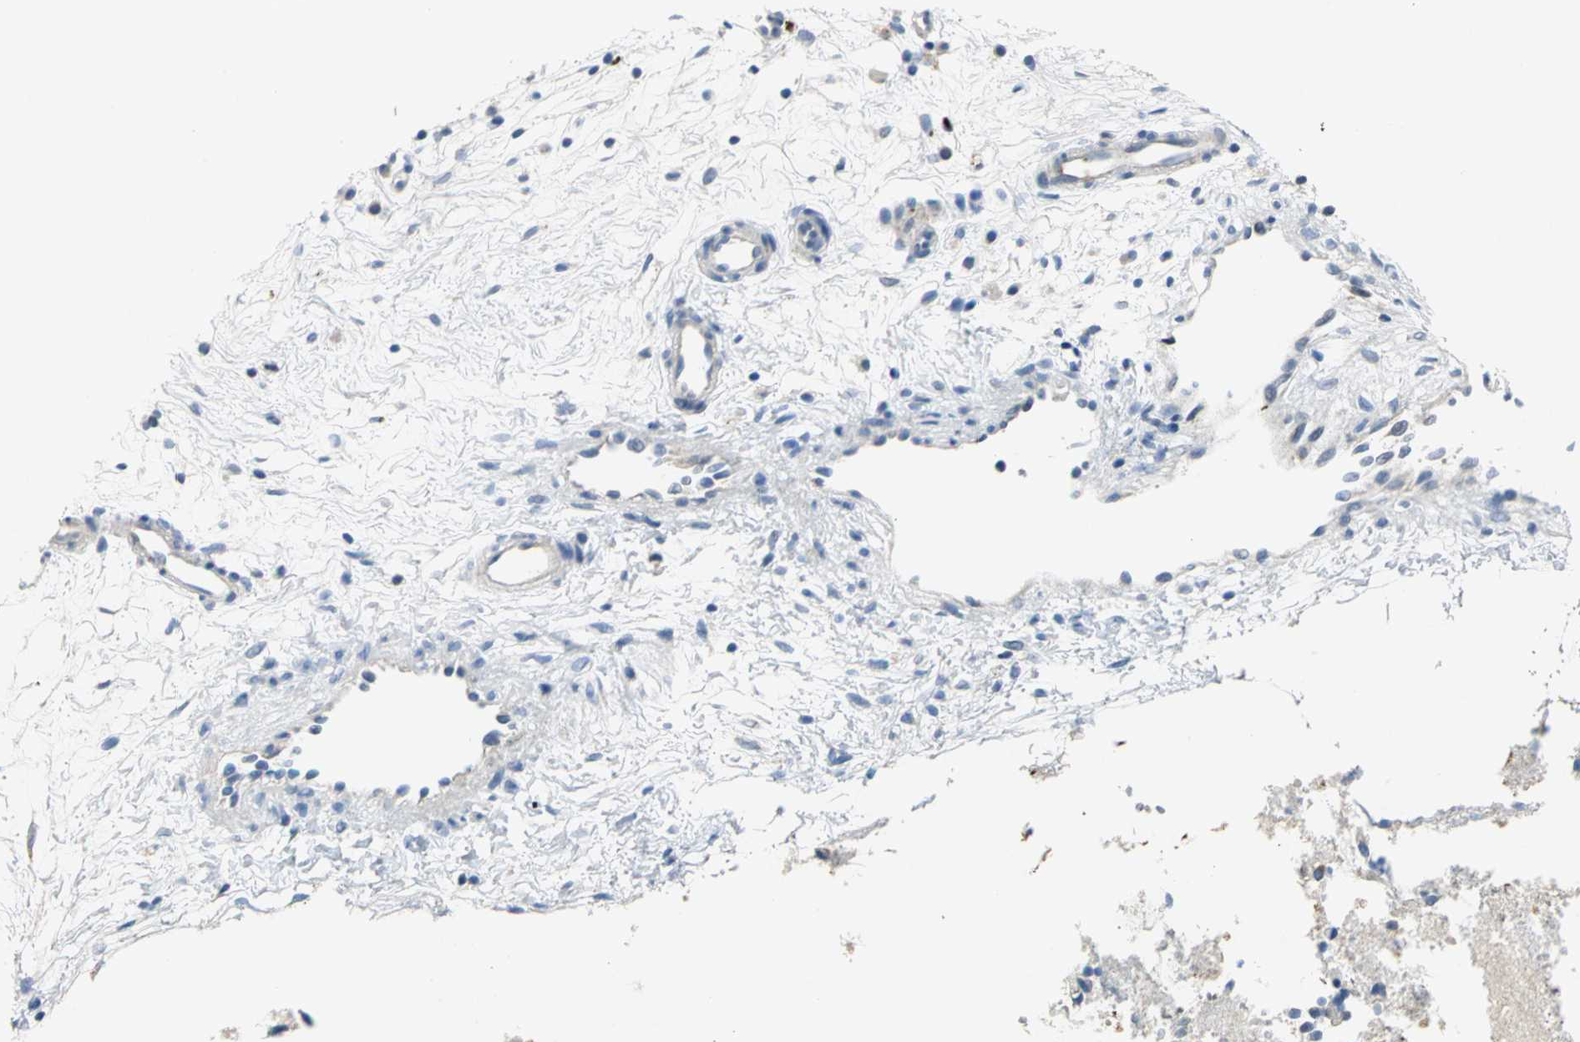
{"staining": {"intensity": "moderate", "quantity": ">75%", "location": "cytoplasmic/membranous"}, "tissue": "nasopharynx", "cell_type": "Respiratory epithelial cells", "image_type": "normal", "snomed": [{"axis": "morphology", "description": "Normal tissue, NOS"}, {"axis": "topography", "description": "Nasopharynx"}], "caption": "This micrograph reveals immunohistochemistry staining of unremarkable human nasopharynx, with medium moderate cytoplasmic/membranous positivity in approximately >75% of respiratory epithelial cells.", "gene": "SPPL2B", "patient": {"sex": "male", "age": 21}}